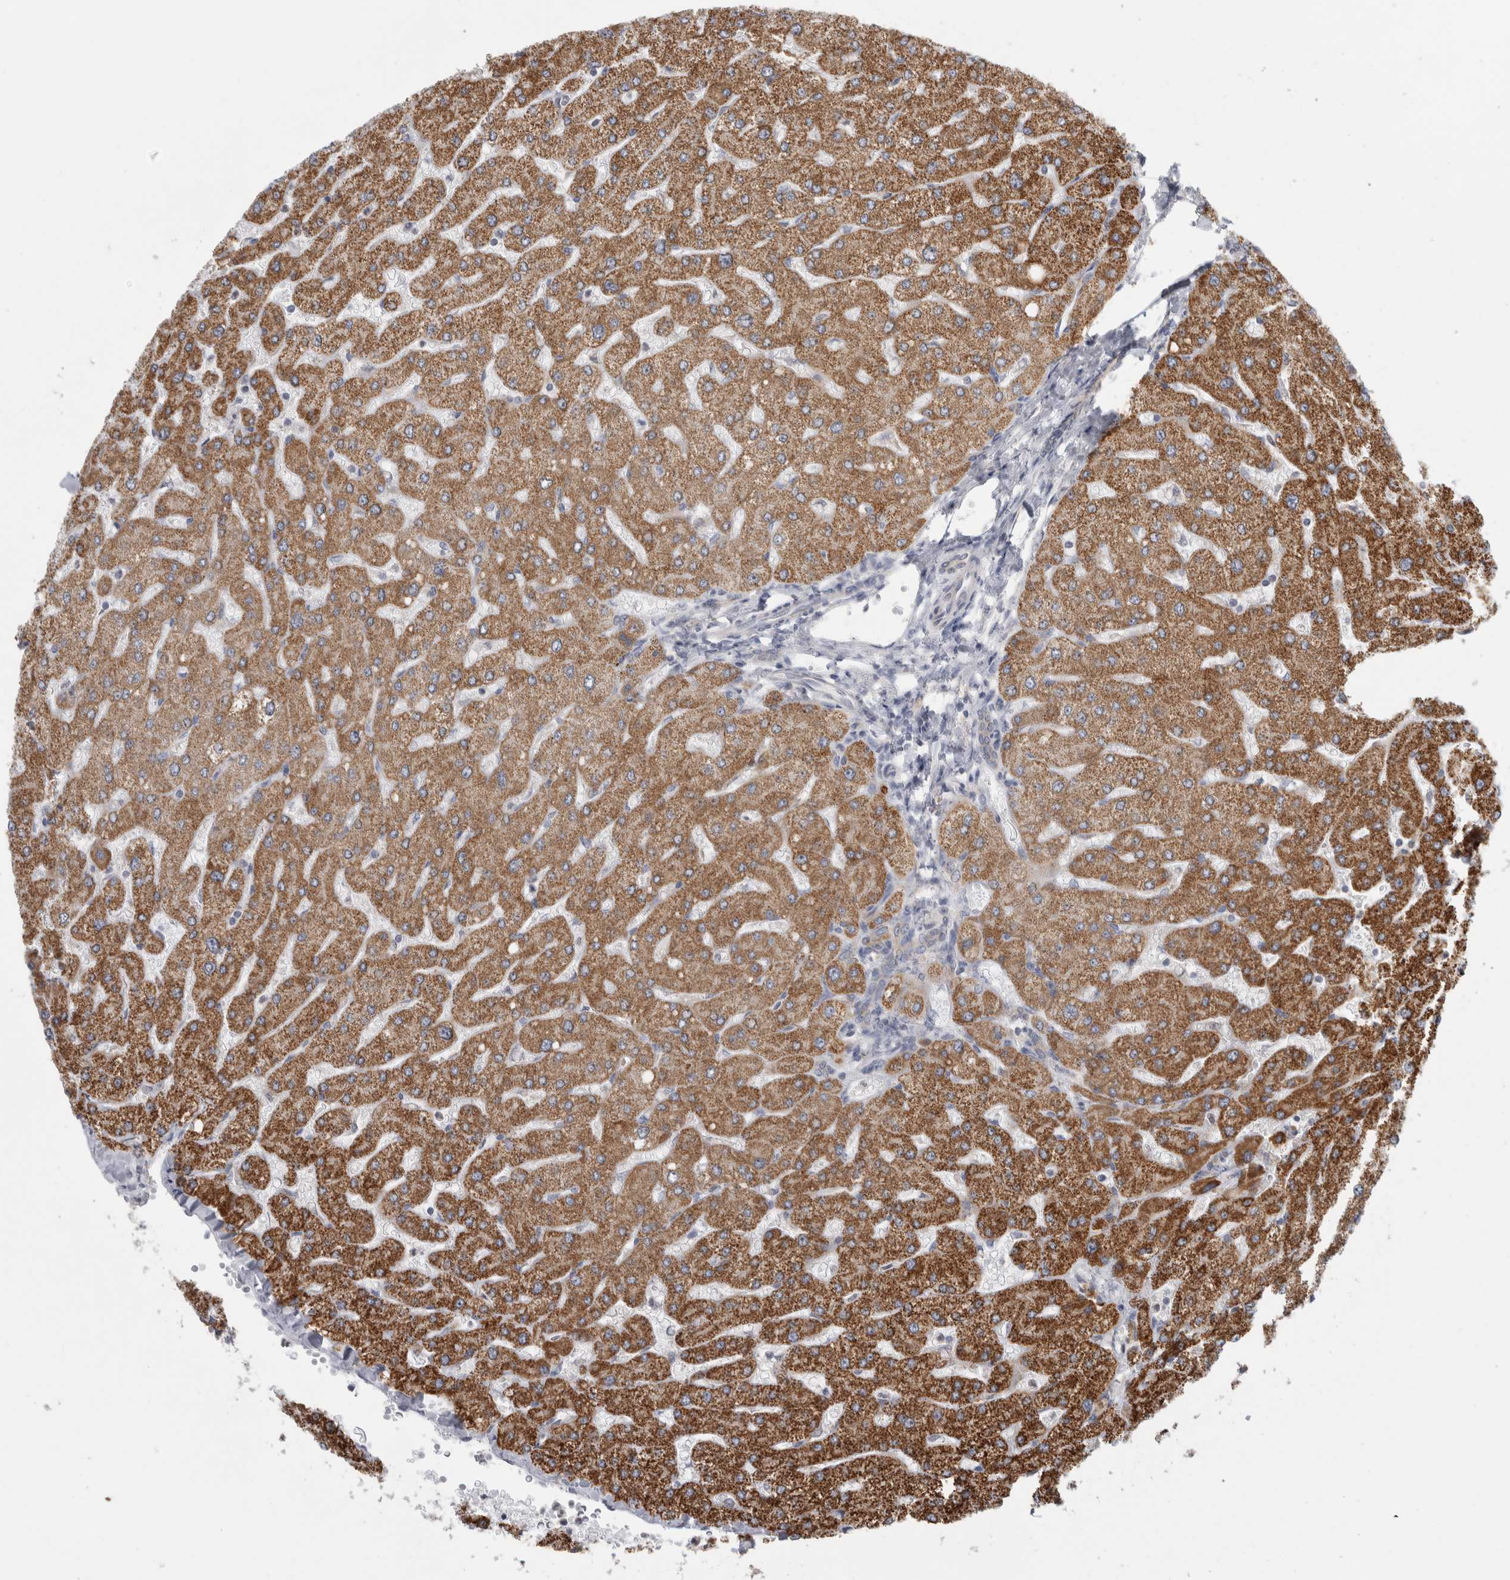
{"staining": {"intensity": "moderate", "quantity": ">75%", "location": "cytoplasmic/membranous"}, "tissue": "liver", "cell_type": "Cholangiocytes", "image_type": "normal", "snomed": [{"axis": "morphology", "description": "Normal tissue, NOS"}, {"axis": "topography", "description": "Liver"}], "caption": "The histopathology image exhibits a brown stain indicating the presence of a protein in the cytoplasmic/membranous of cholangiocytes in liver.", "gene": "RAB18", "patient": {"sex": "male", "age": 55}}